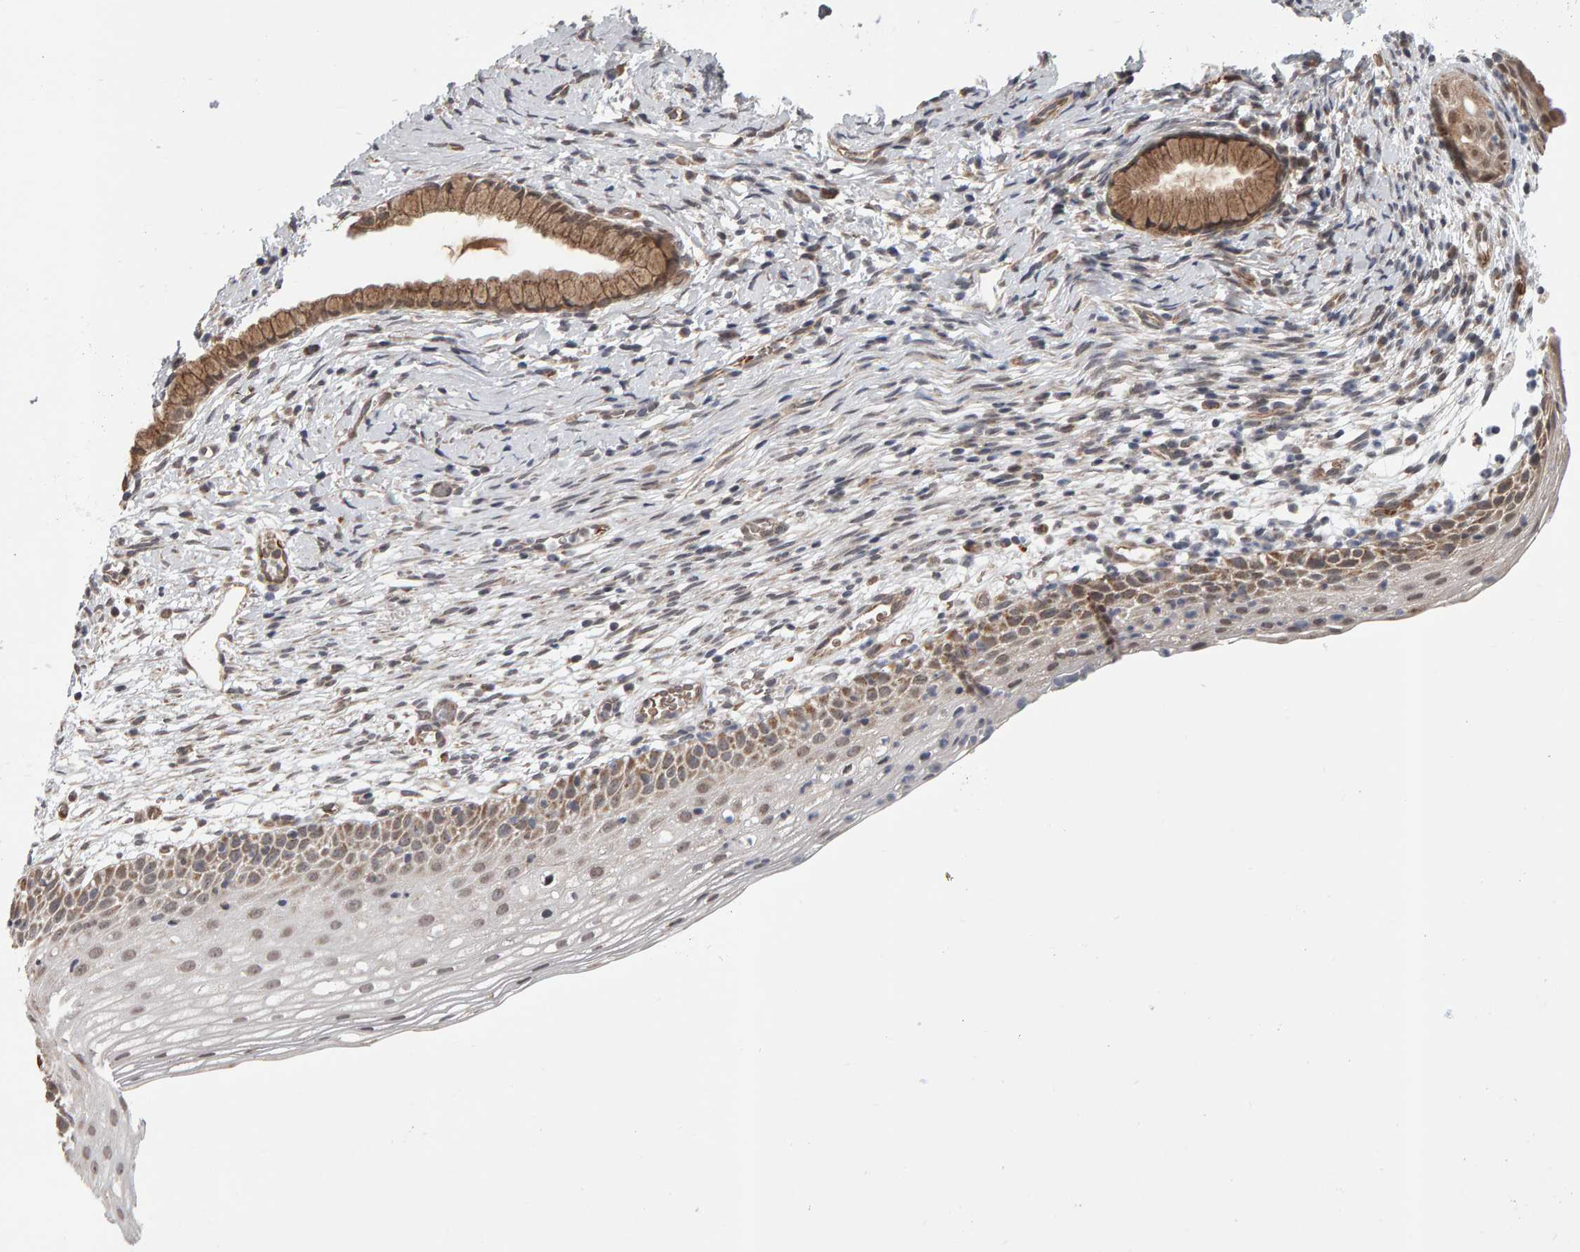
{"staining": {"intensity": "moderate", "quantity": ">75%", "location": "cytoplasmic/membranous,nuclear"}, "tissue": "cervix", "cell_type": "Squamous epithelial cells", "image_type": "normal", "snomed": [{"axis": "morphology", "description": "Normal tissue, NOS"}, {"axis": "topography", "description": "Cervix"}], "caption": "Protein staining displays moderate cytoplasmic/membranous,nuclear expression in about >75% of squamous epithelial cells in unremarkable cervix.", "gene": "DAP3", "patient": {"sex": "female", "age": 72}}